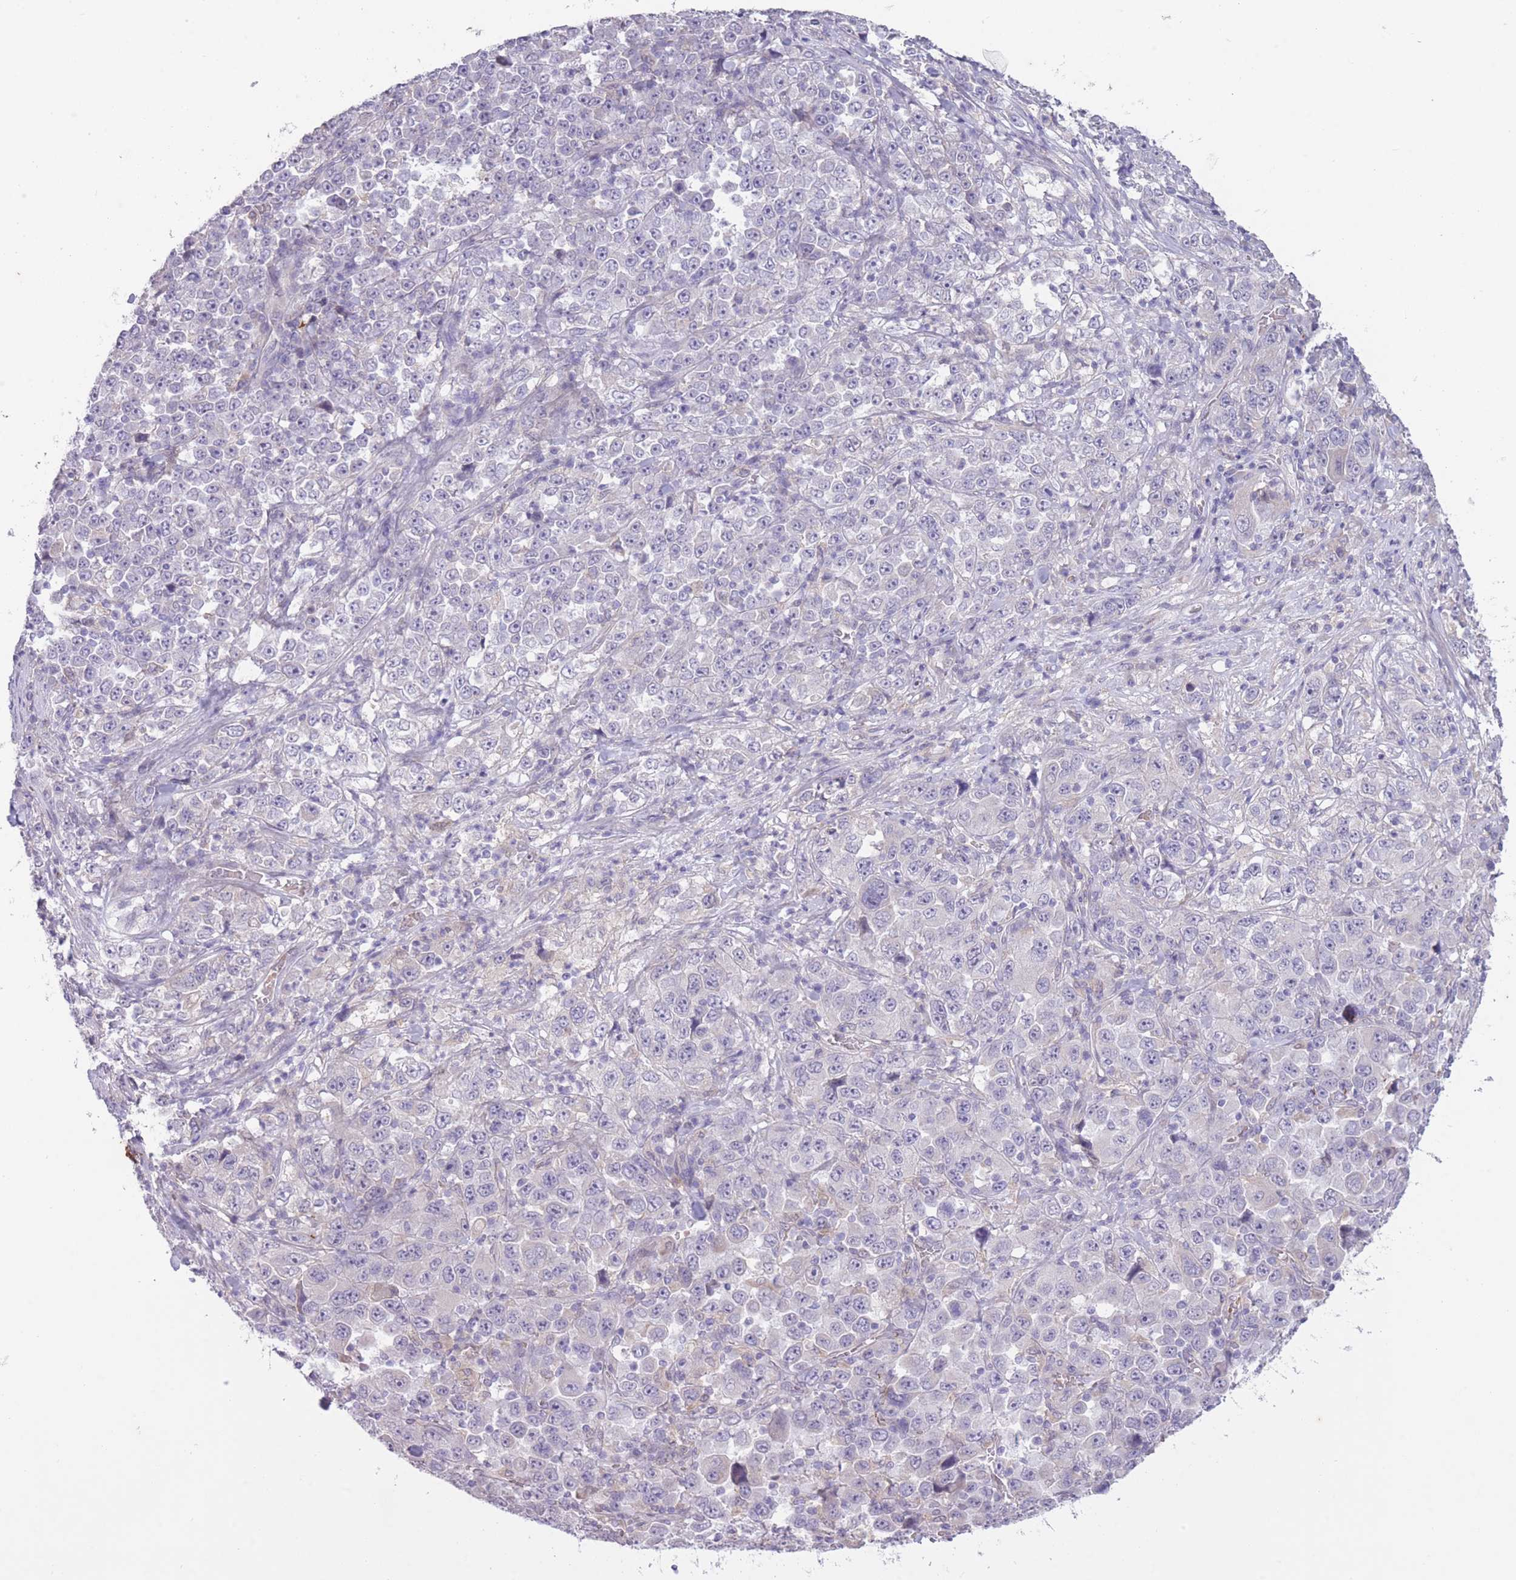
{"staining": {"intensity": "negative", "quantity": "none", "location": "none"}, "tissue": "stomach cancer", "cell_type": "Tumor cells", "image_type": "cancer", "snomed": [{"axis": "morphology", "description": "Normal tissue, NOS"}, {"axis": "morphology", "description": "Adenocarcinoma, NOS"}, {"axis": "topography", "description": "Stomach, upper"}, {"axis": "topography", "description": "Stomach"}], "caption": "This micrograph is of stomach cancer stained with immunohistochemistry to label a protein in brown with the nuclei are counter-stained blue. There is no expression in tumor cells.", "gene": "ARPIN", "patient": {"sex": "male", "age": 59}}